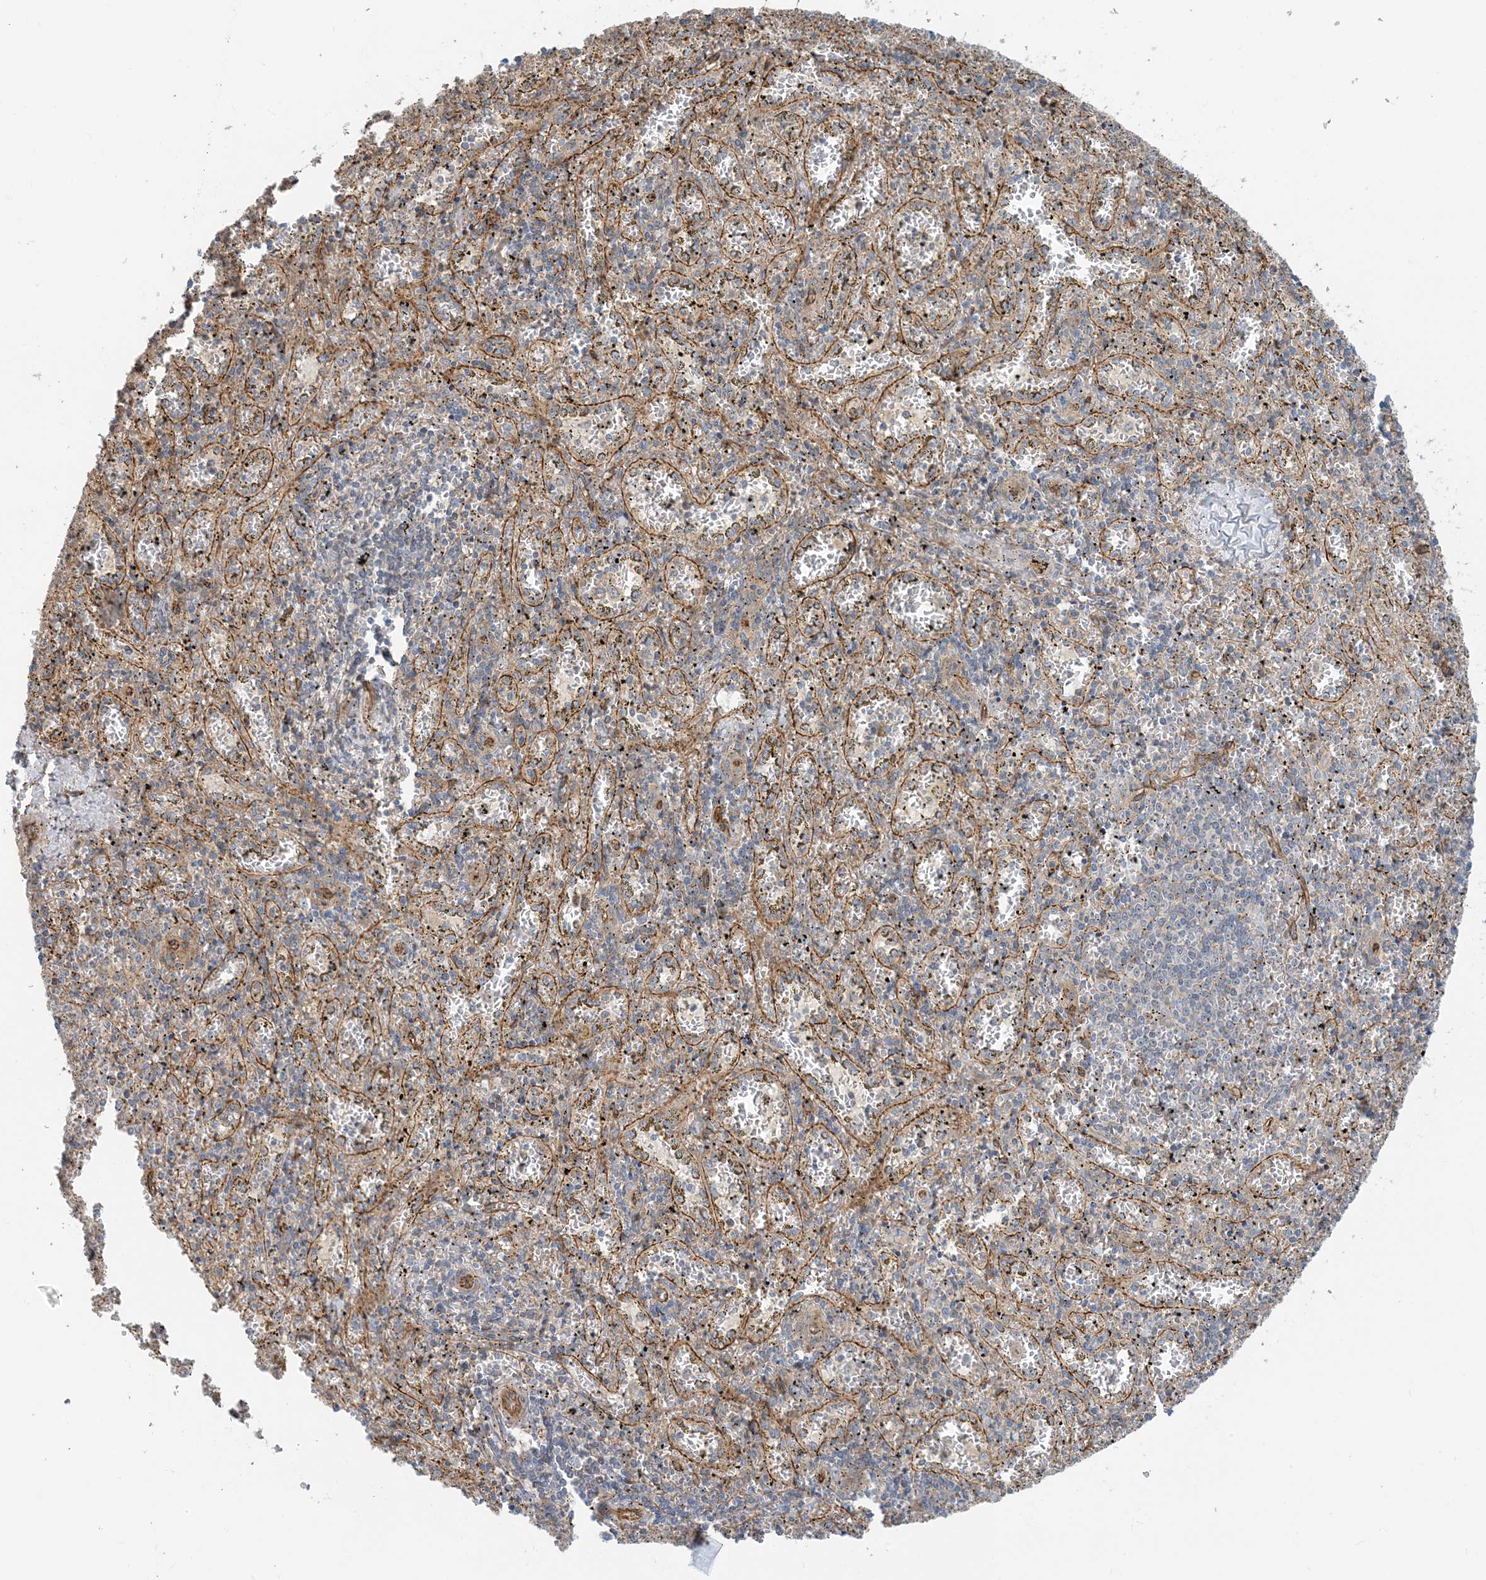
{"staining": {"intensity": "weak", "quantity": "<25%", "location": "cytoplasmic/membranous"}, "tissue": "spleen", "cell_type": "Cells in red pulp", "image_type": "normal", "snomed": [{"axis": "morphology", "description": "Normal tissue, NOS"}, {"axis": "topography", "description": "Spleen"}], "caption": "Cells in red pulp are negative for protein expression in normal human spleen. (DAB (3,3'-diaminobenzidine) immunohistochemistry (IHC) visualized using brightfield microscopy, high magnification).", "gene": "MYL5", "patient": {"sex": "male", "age": 11}}